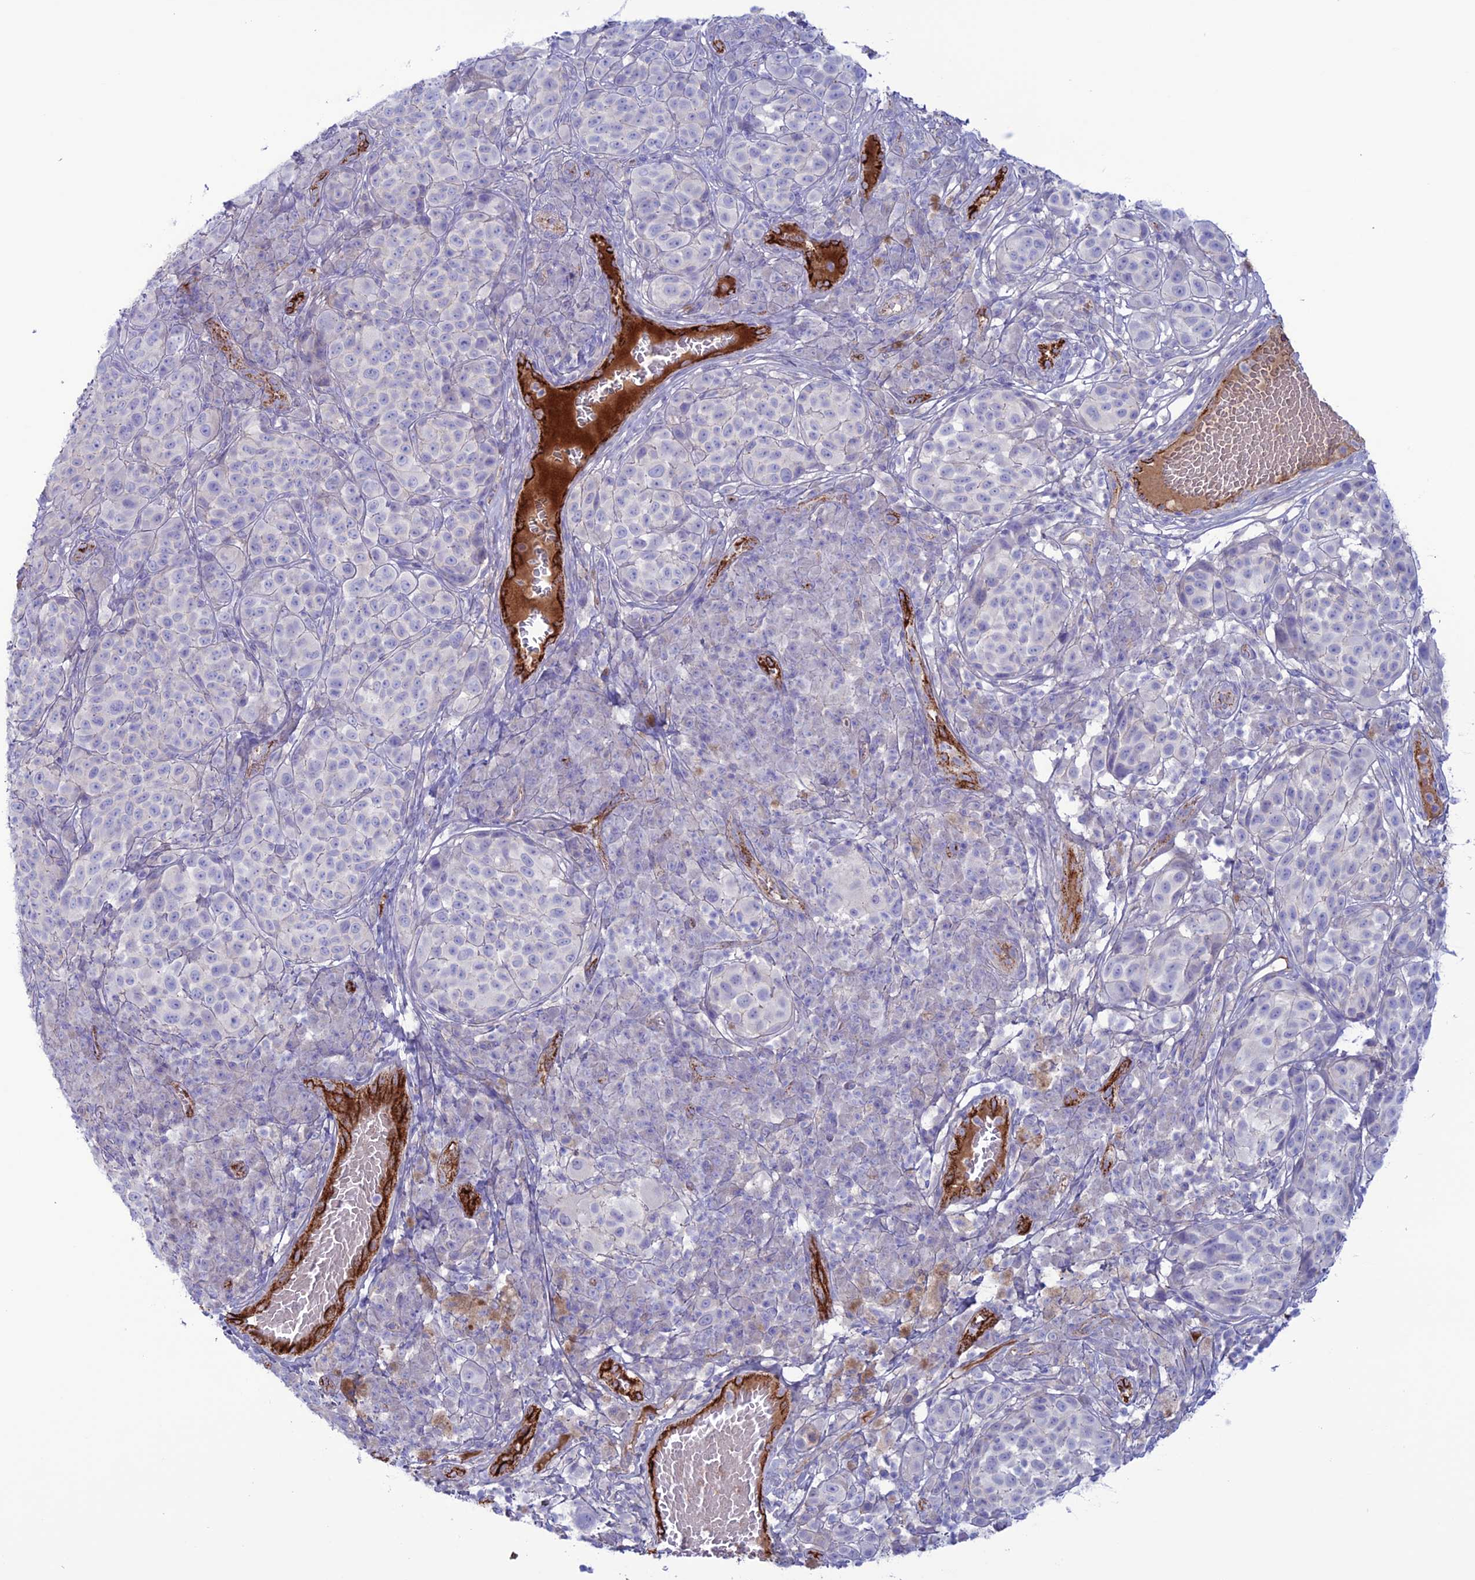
{"staining": {"intensity": "negative", "quantity": "none", "location": "none"}, "tissue": "melanoma", "cell_type": "Tumor cells", "image_type": "cancer", "snomed": [{"axis": "morphology", "description": "Malignant melanoma, NOS"}, {"axis": "topography", "description": "Skin"}], "caption": "Tumor cells show no significant protein staining in malignant melanoma.", "gene": "CDC42EP5", "patient": {"sex": "male", "age": 38}}